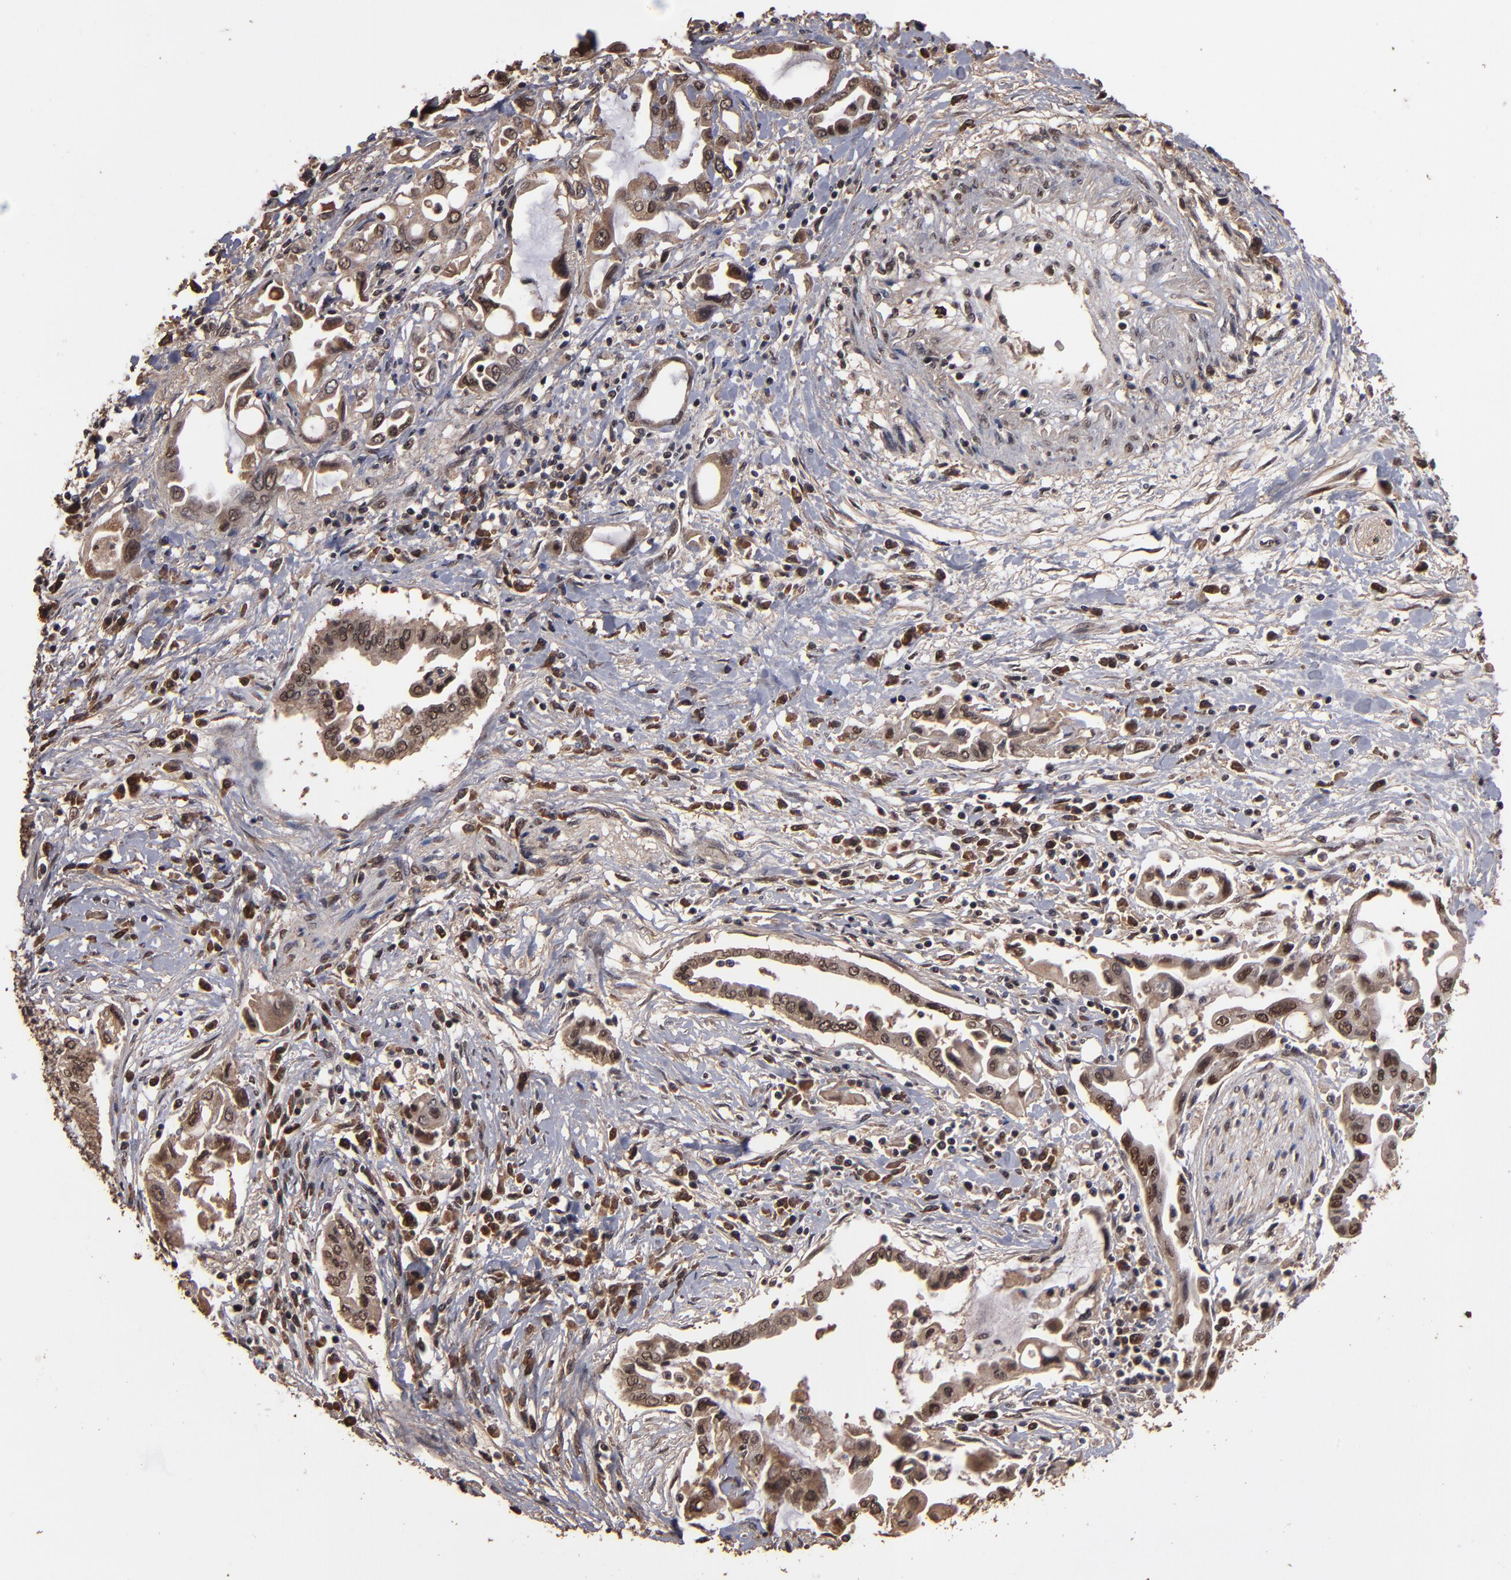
{"staining": {"intensity": "moderate", "quantity": ">75%", "location": "cytoplasmic/membranous,nuclear"}, "tissue": "pancreatic cancer", "cell_type": "Tumor cells", "image_type": "cancer", "snomed": [{"axis": "morphology", "description": "Adenocarcinoma, NOS"}, {"axis": "topography", "description": "Pancreas"}], "caption": "IHC of pancreatic cancer exhibits medium levels of moderate cytoplasmic/membranous and nuclear expression in about >75% of tumor cells.", "gene": "NXF2B", "patient": {"sex": "female", "age": 57}}